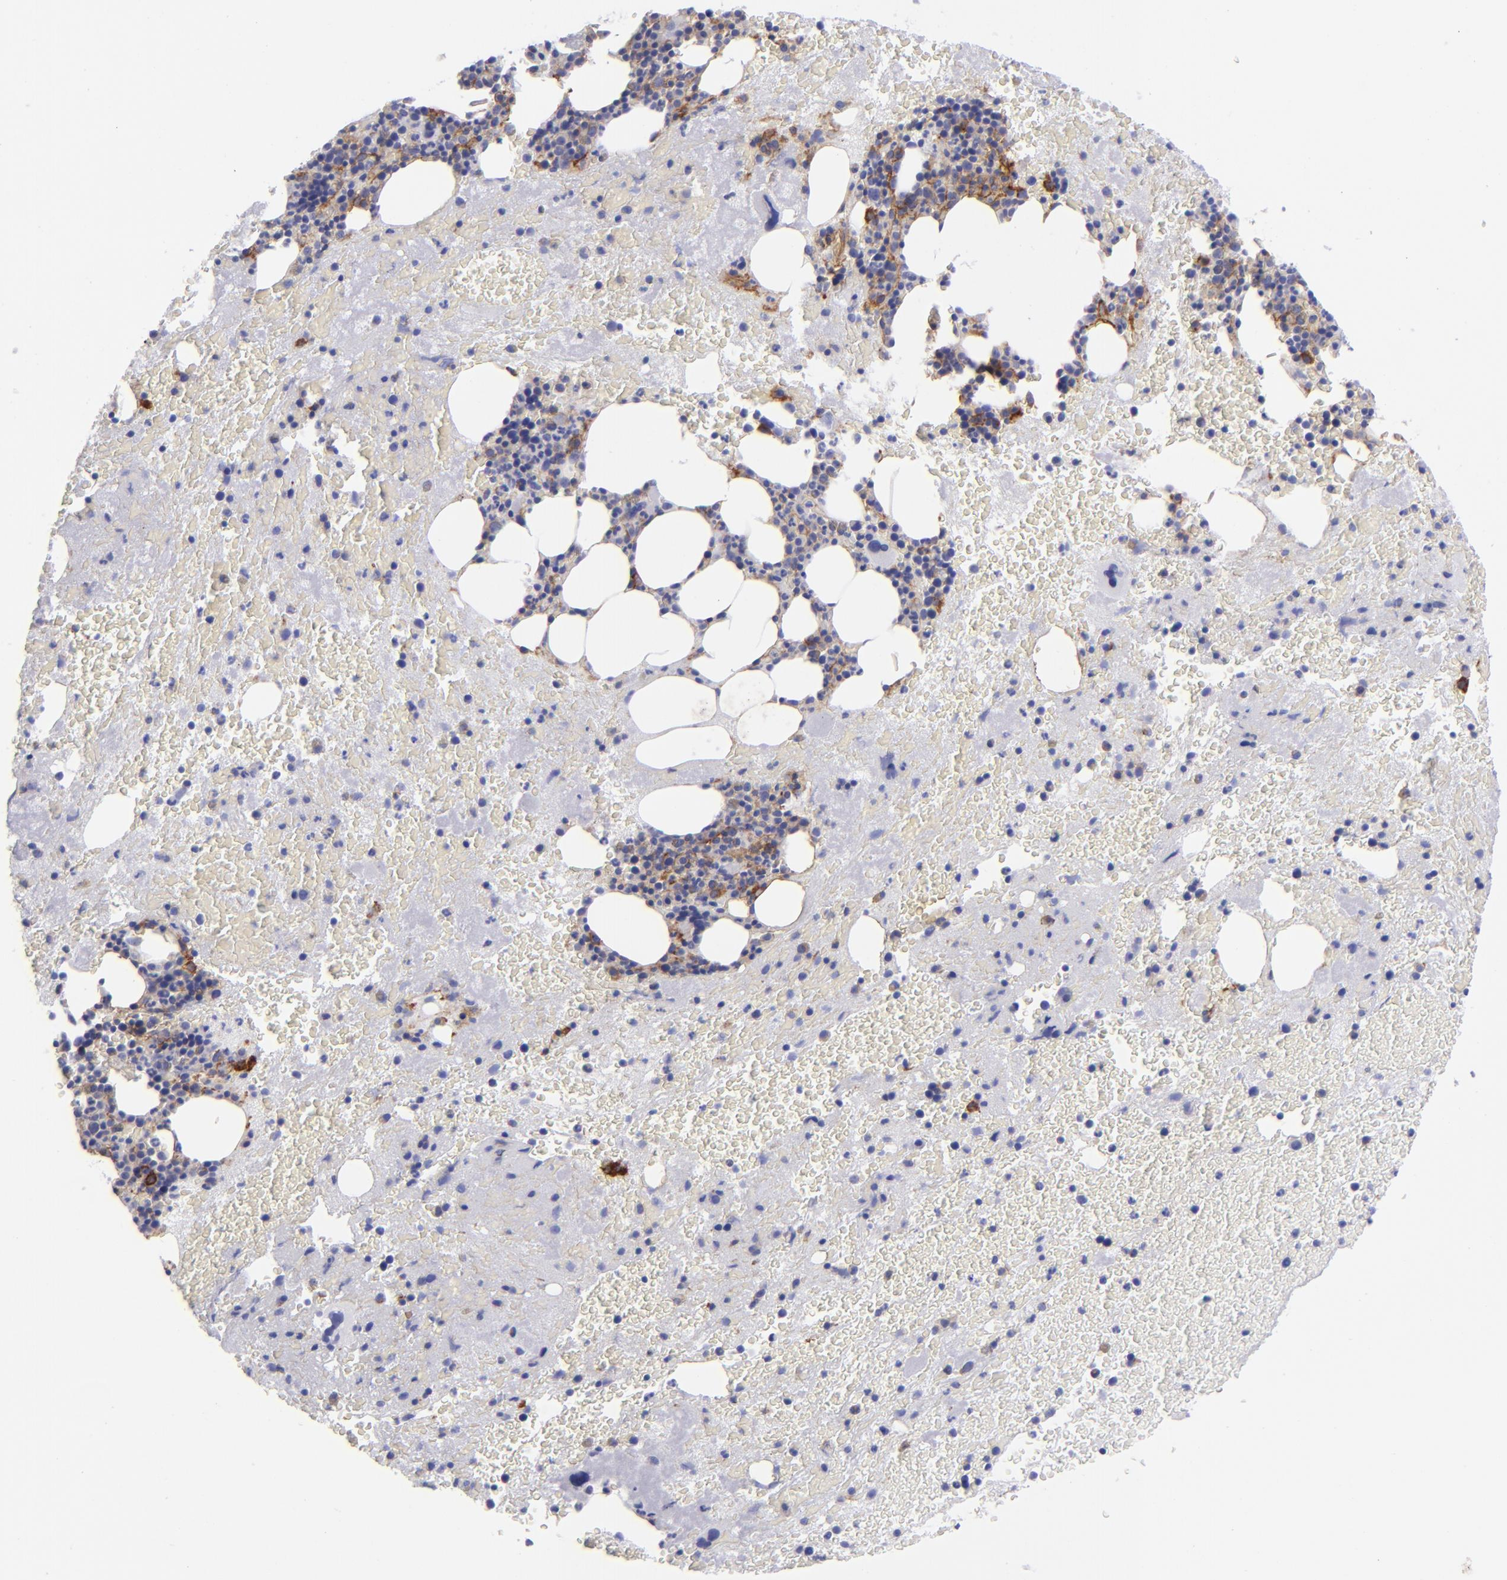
{"staining": {"intensity": "weak", "quantity": "<25%", "location": "cytoplasmic/membranous"}, "tissue": "bone marrow", "cell_type": "Hematopoietic cells", "image_type": "normal", "snomed": [{"axis": "morphology", "description": "Normal tissue, NOS"}, {"axis": "topography", "description": "Bone marrow"}], "caption": "A high-resolution photomicrograph shows immunohistochemistry (IHC) staining of benign bone marrow, which displays no significant positivity in hematopoietic cells. (Stains: DAB IHC with hematoxylin counter stain, Microscopy: brightfield microscopy at high magnification).", "gene": "ENTPD1", "patient": {"sex": "male", "age": 76}}